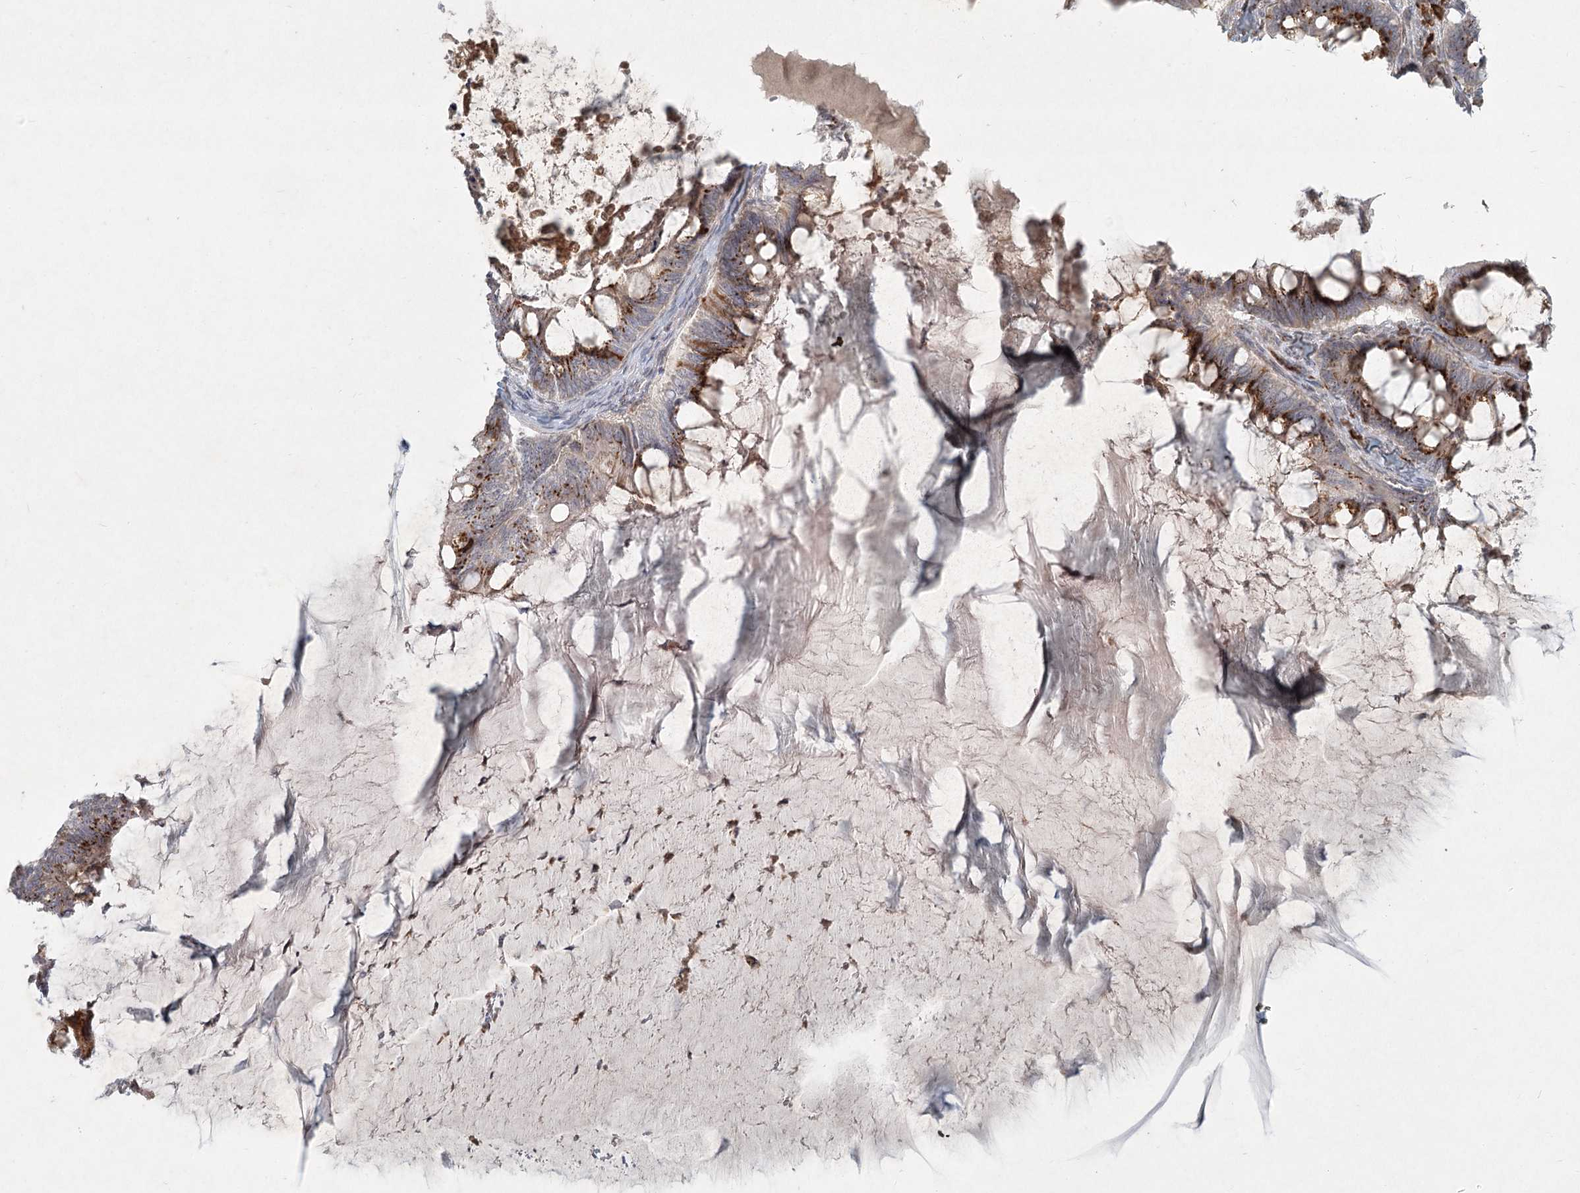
{"staining": {"intensity": "moderate", "quantity": ">75%", "location": "cytoplasmic/membranous"}, "tissue": "ovarian cancer", "cell_type": "Tumor cells", "image_type": "cancer", "snomed": [{"axis": "morphology", "description": "Cystadenocarcinoma, mucinous, NOS"}, {"axis": "topography", "description": "Ovary"}], "caption": "A medium amount of moderate cytoplasmic/membranous positivity is present in approximately >75% of tumor cells in ovarian mucinous cystadenocarcinoma tissue.", "gene": "LRP2BP", "patient": {"sex": "female", "age": 61}}